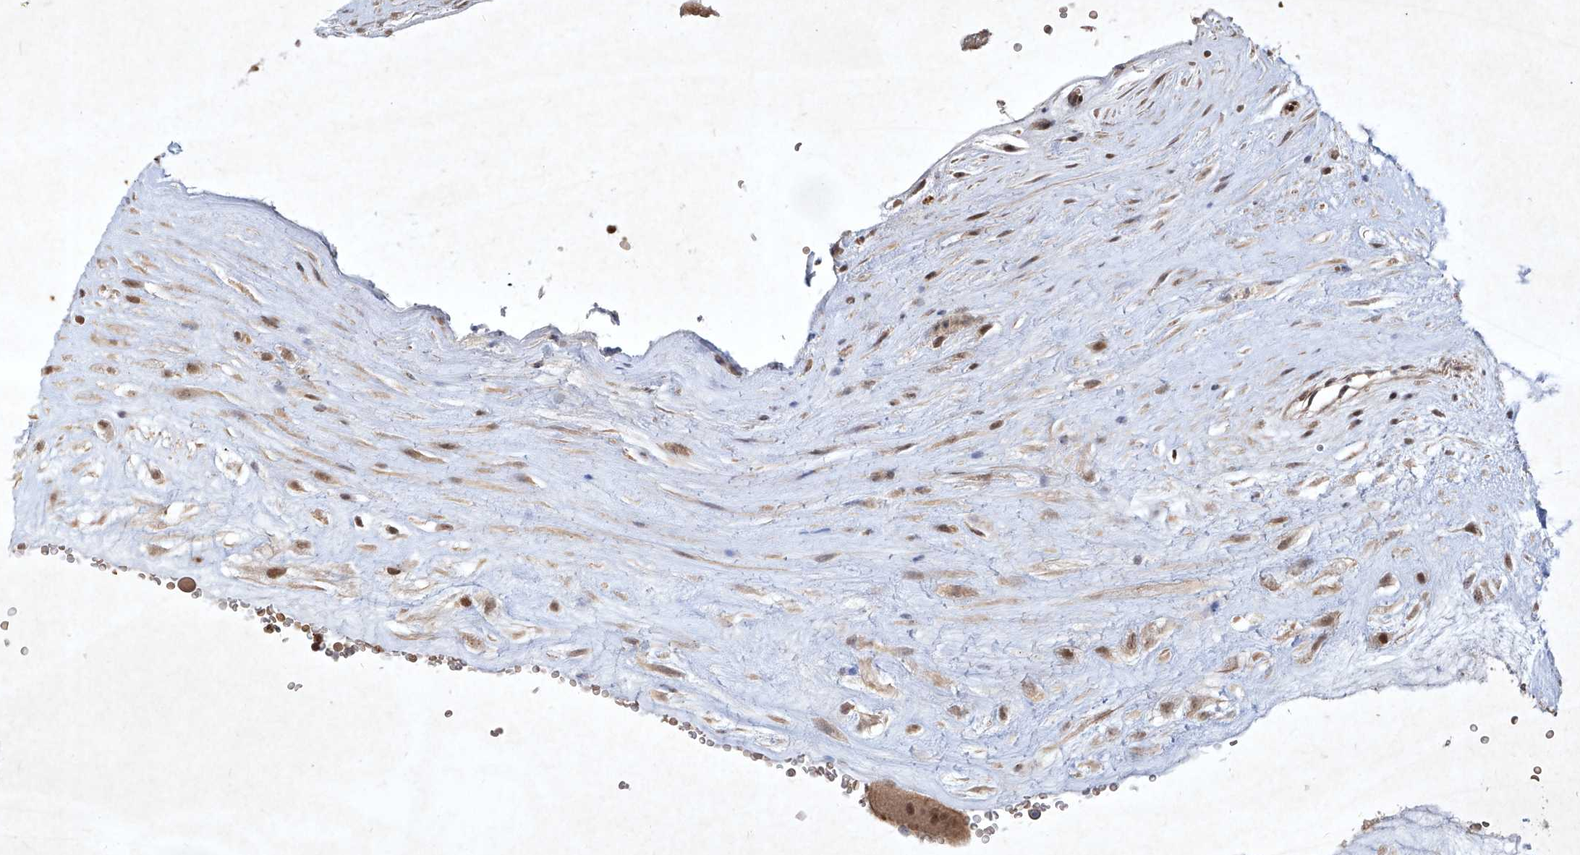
{"staining": {"intensity": "moderate", "quantity": "25%-75%", "location": "nuclear"}, "tissue": "placenta", "cell_type": "Decidual cells", "image_type": "normal", "snomed": [{"axis": "morphology", "description": "Normal tissue, NOS"}, {"axis": "topography", "description": "Placenta"}], "caption": "DAB immunohistochemical staining of normal human placenta exhibits moderate nuclear protein positivity in about 25%-75% of decidual cells.", "gene": "IRF2", "patient": {"sex": "female", "age": 18}}